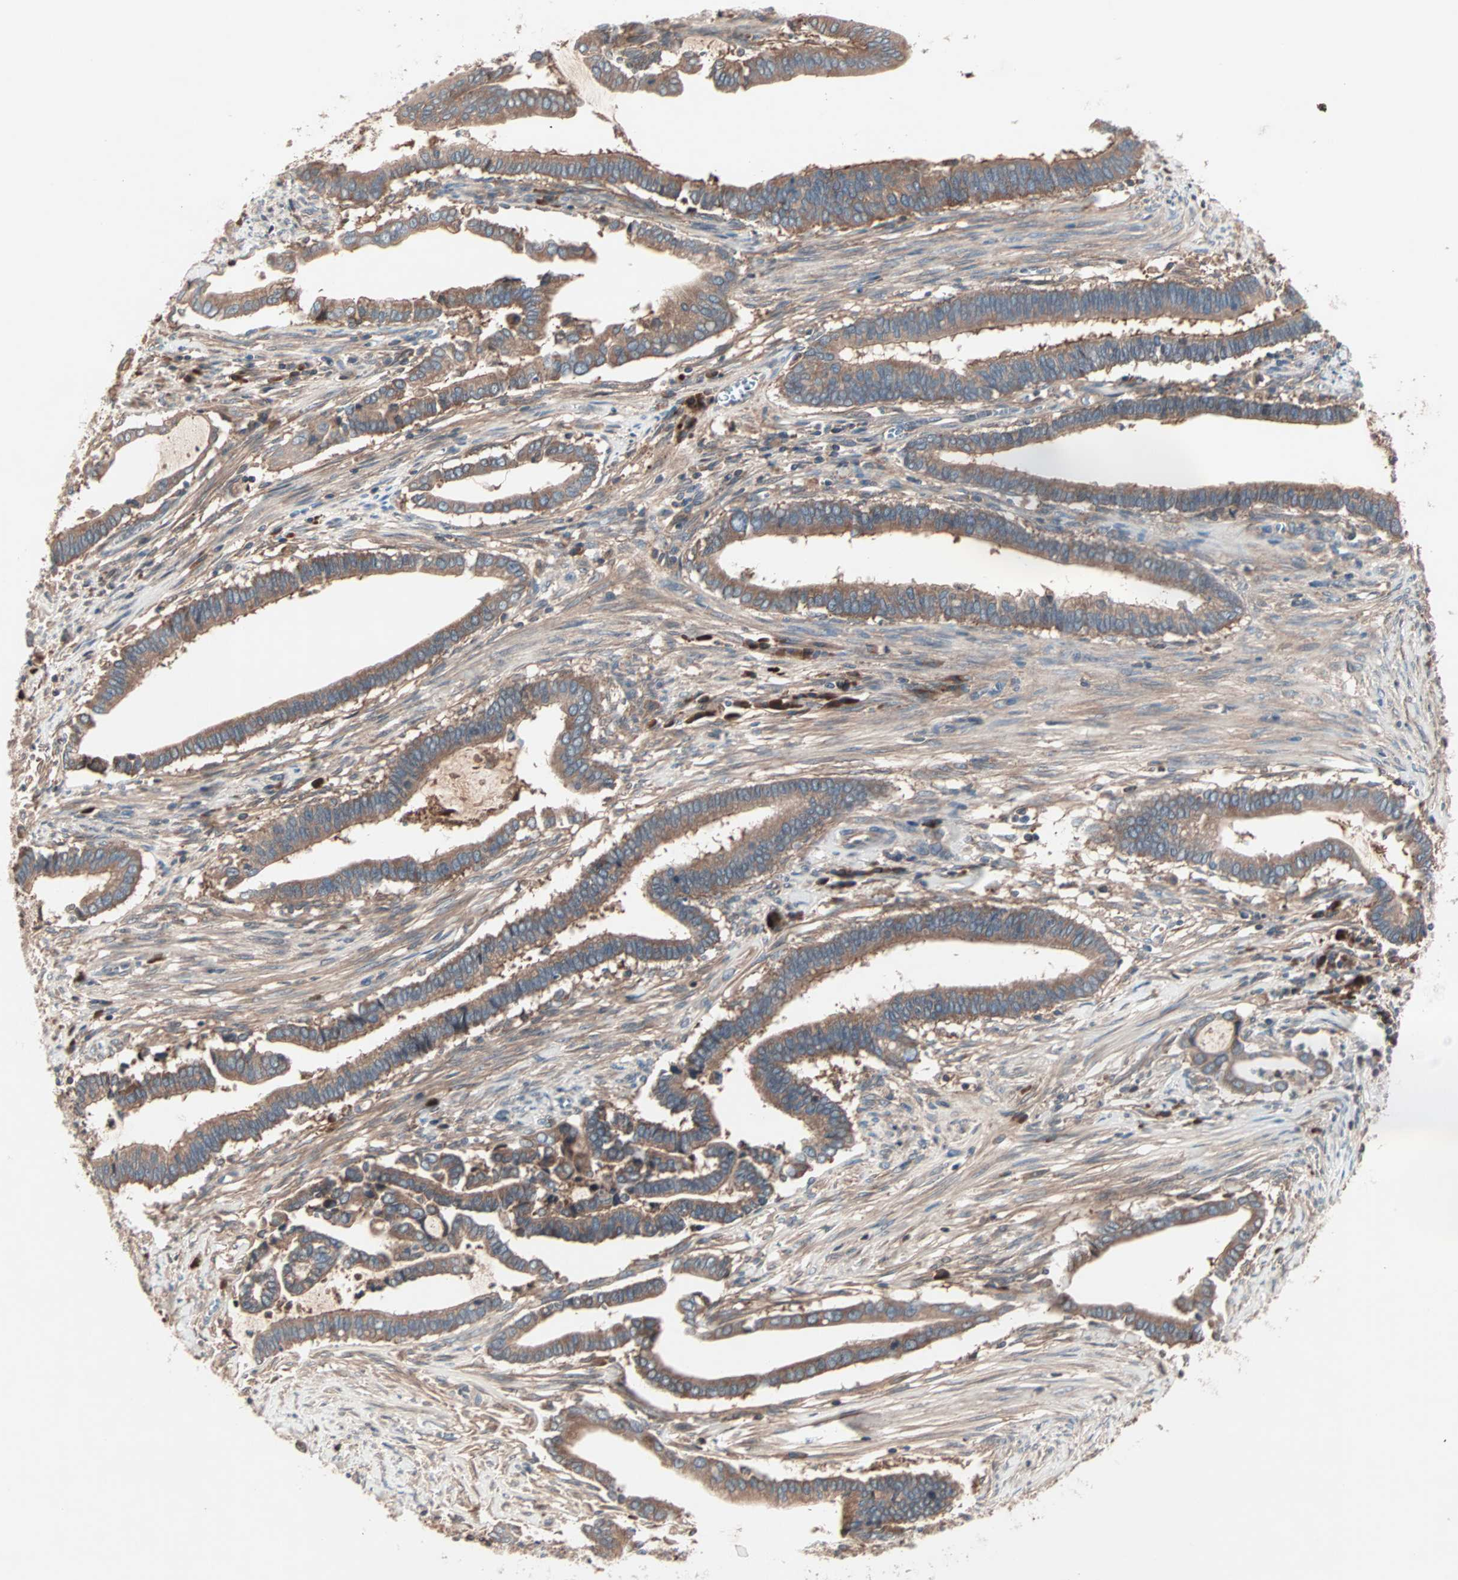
{"staining": {"intensity": "moderate", "quantity": ">75%", "location": "cytoplasmic/membranous"}, "tissue": "cervical cancer", "cell_type": "Tumor cells", "image_type": "cancer", "snomed": [{"axis": "morphology", "description": "Adenocarcinoma, NOS"}, {"axis": "topography", "description": "Cervix"}], "caption": "Tumor cells demonstrate medium levels of moderate cytoplasmic/membranous staining in approximately >75% of cells in human adenocarcinoma (cervical). (brown staining indicates protein expression, while blue staining denotes nuclei).", "gene": "CAD", "patient": {"sex": "female", "age": 44}}